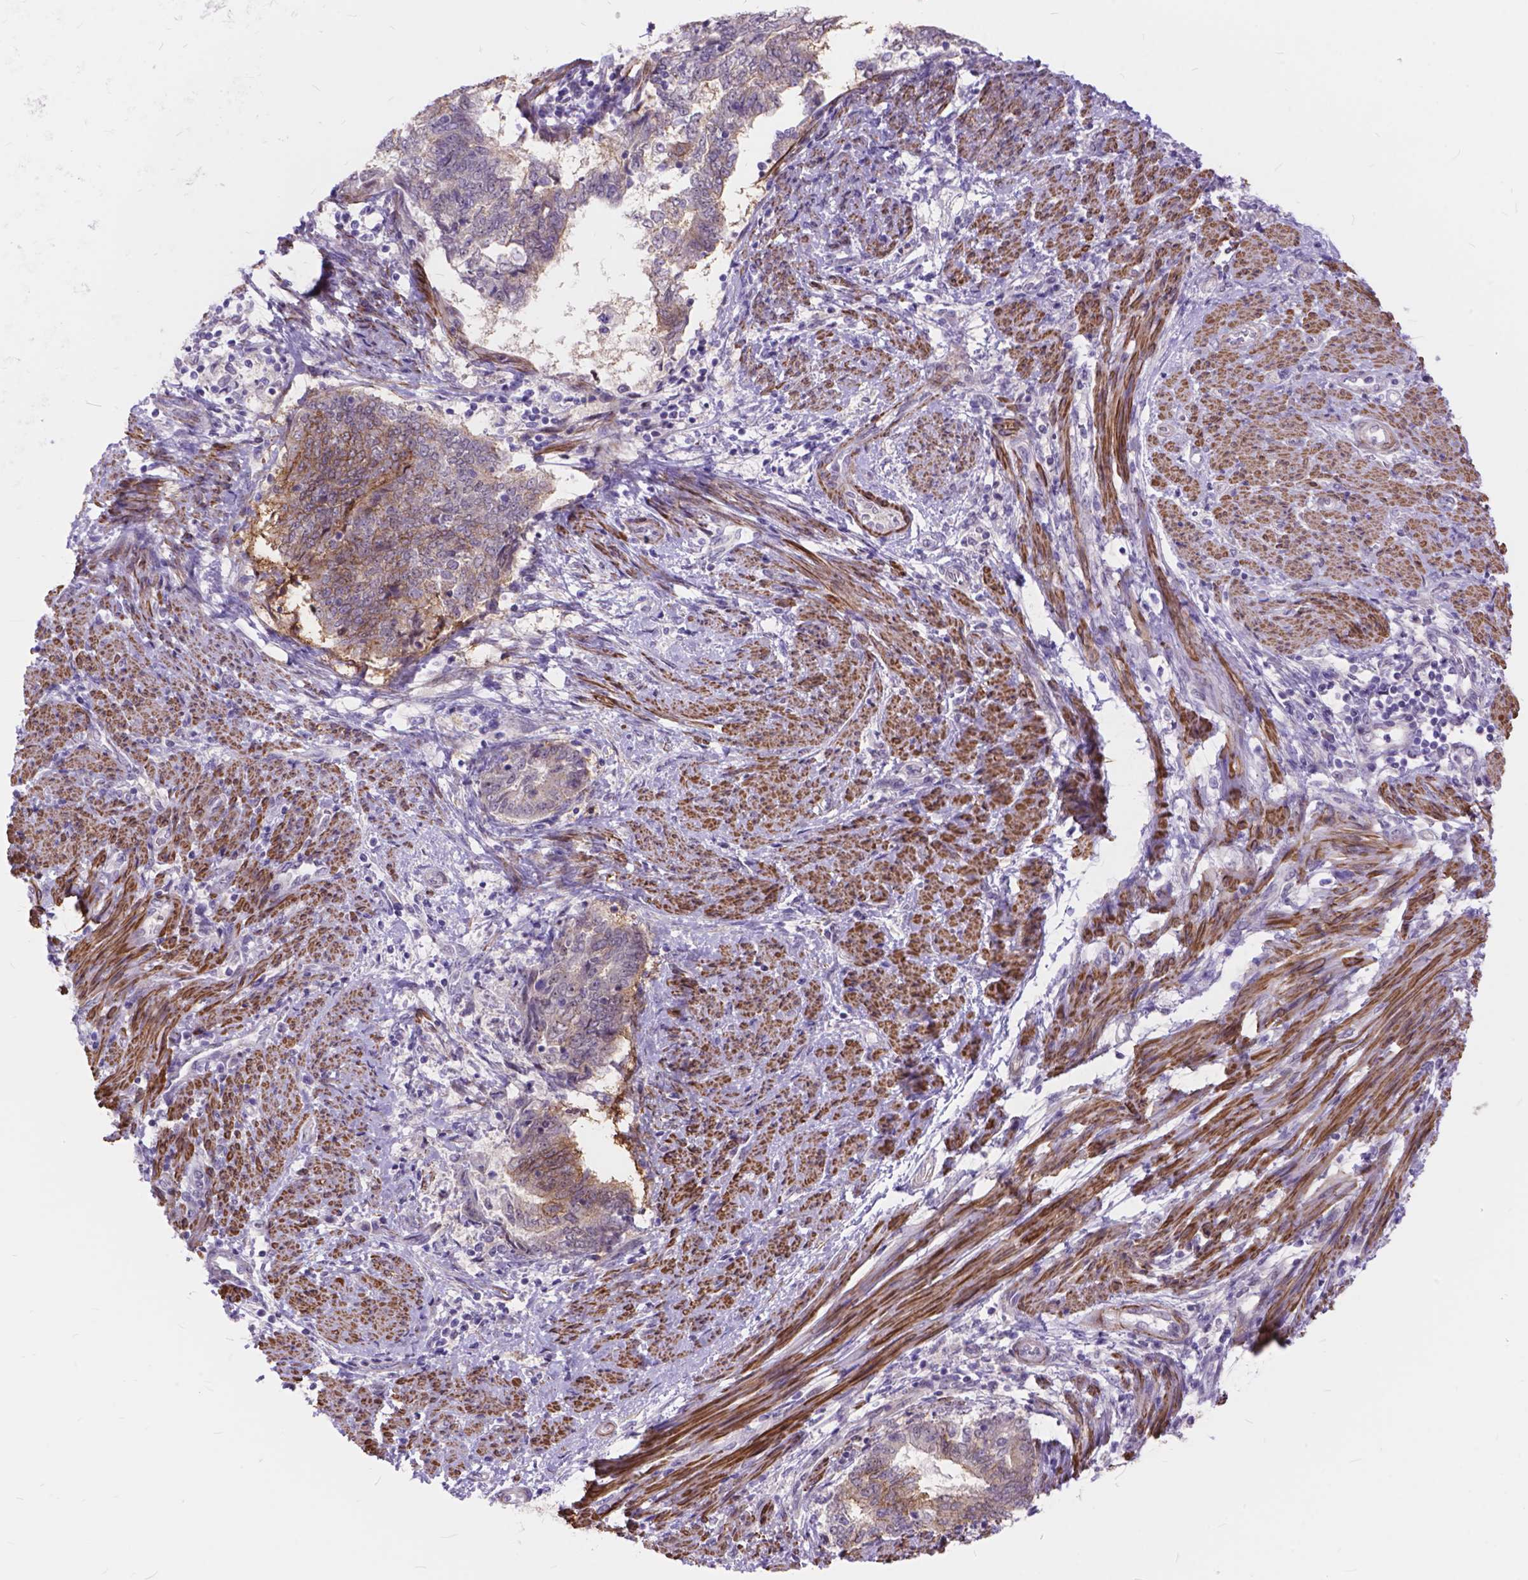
{"staining": {"intensity": "moderate", "quantity": ">75%", "location": "cytoplasmic/membranous"}, "tissue": "endometrial cancer", "cell_type": "Tumor cells", "image_type": "cancer", "snomed": [{"axis": "morphology", "description": "Adenocarcinoma, NOS"}, {"axis": "topography", "description": "Endometrium"}], "caption": "Brown immunohistochemical staining in endometrial adenocarcinoma shows moderate cytoplasmic/membranous positivity in about >75% of tumor cells. Using DAB (brown) and hematoxylin (blue) stains, captured at high magnification using brightfield microscopy.", "gene": "MAN2C1", "patient": {"sex": "female", "age": 65}}